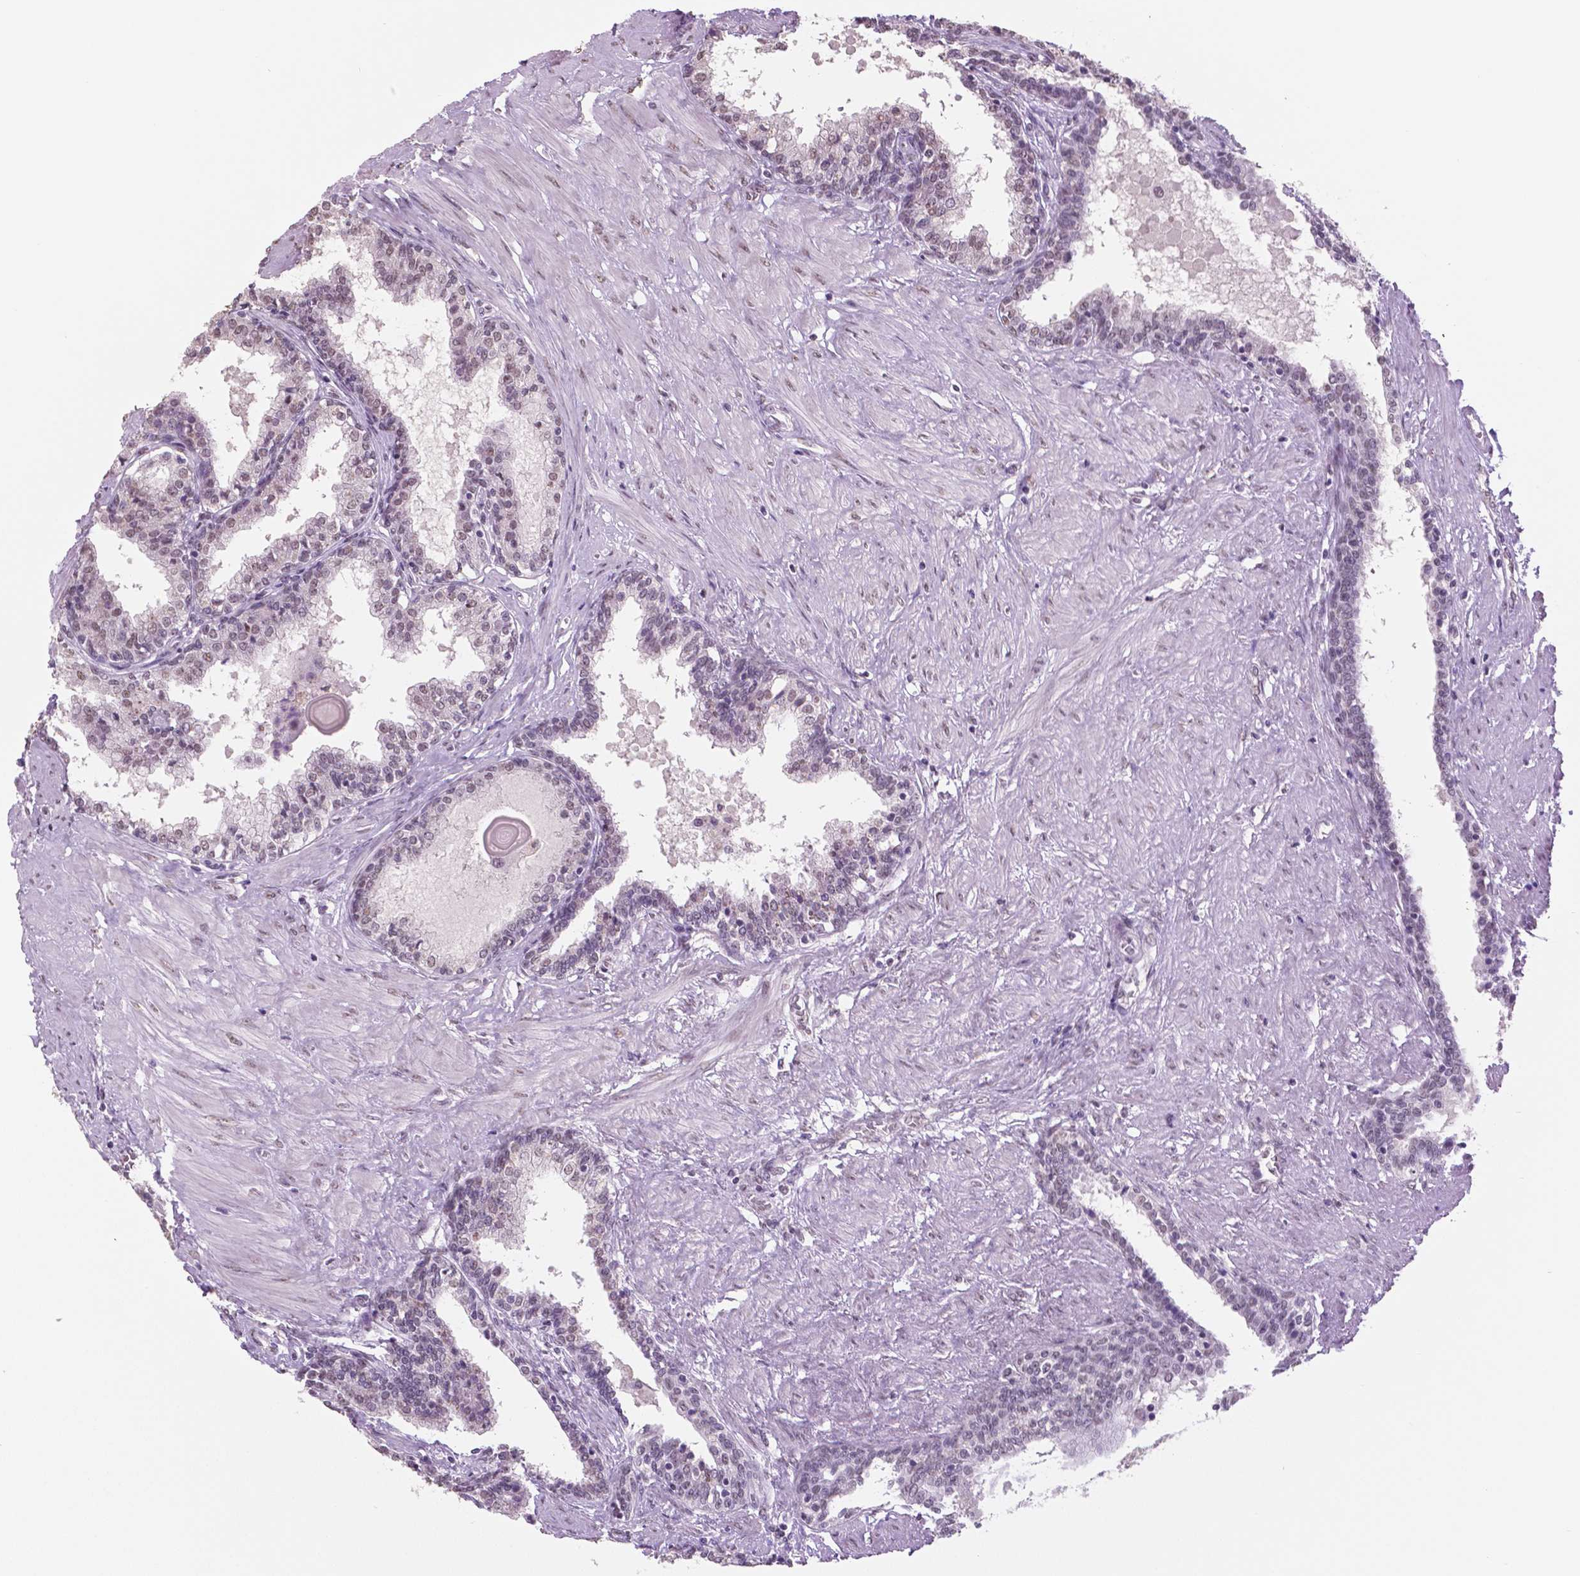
{"staining": {"intensity": "weak", "quantity": "25%-75%", "location": "nuclear"}, "tissue": "prostate", "cell_type": "Glandular cells", "image_type": "normal", "snomed": [{"axis": "morphology", "description": "Normal tissue, NOS"}, {"axis": "topography", "description": "Prostate"}], "caption": "Protein analysis of unremarkable prostate demonstrates weak nuclear expression in approximately 25%-75% of glandular cells.", "gene": "IGF2BP1", "patient": {"sex": "male", "age": 55}}